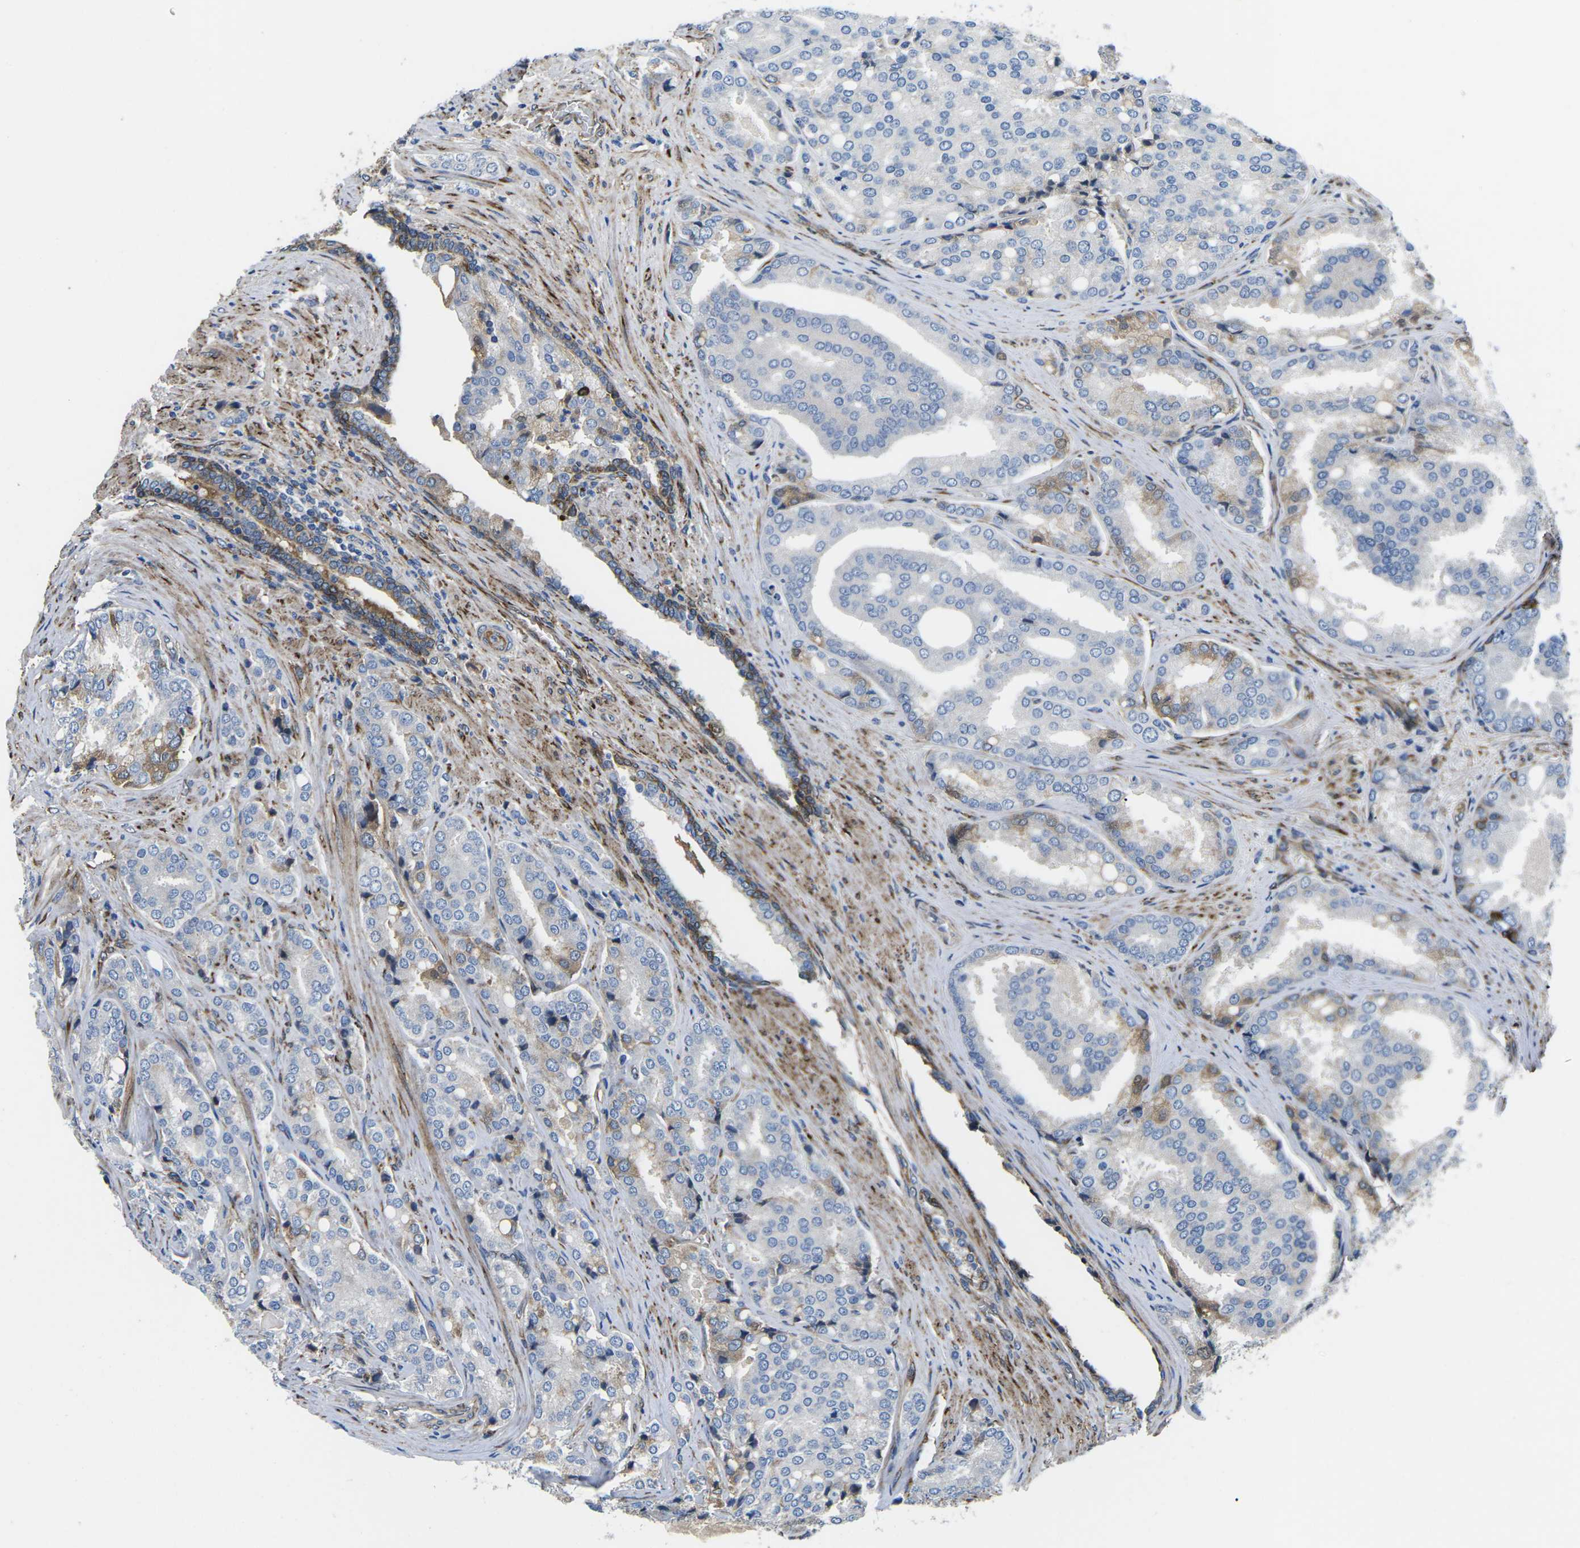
{"staining": {"intensity": "weak", "quantity": "<25%", "location": "cytoplasmic/membranous"}, "tissue": "prostate cancer", "cell_type": "Tumor cells", "image_type": "cancer", "snomed": [{"axis": "morphology", "description": "Adenocarcinoma, High grade"}, {"axis": "topography", "description": "Prostate"}], "caption": "Tumor cells are negative for protein expression in human prostate cancer (high-grade adenocarcinoma). Brightfield microscopy of immunohistochemistry stained with DAB (brown) and hematoxylin (blue), captured at high magnification.", "gene": "PDZD8", "patient": {"sex": "male", "age": 50}}